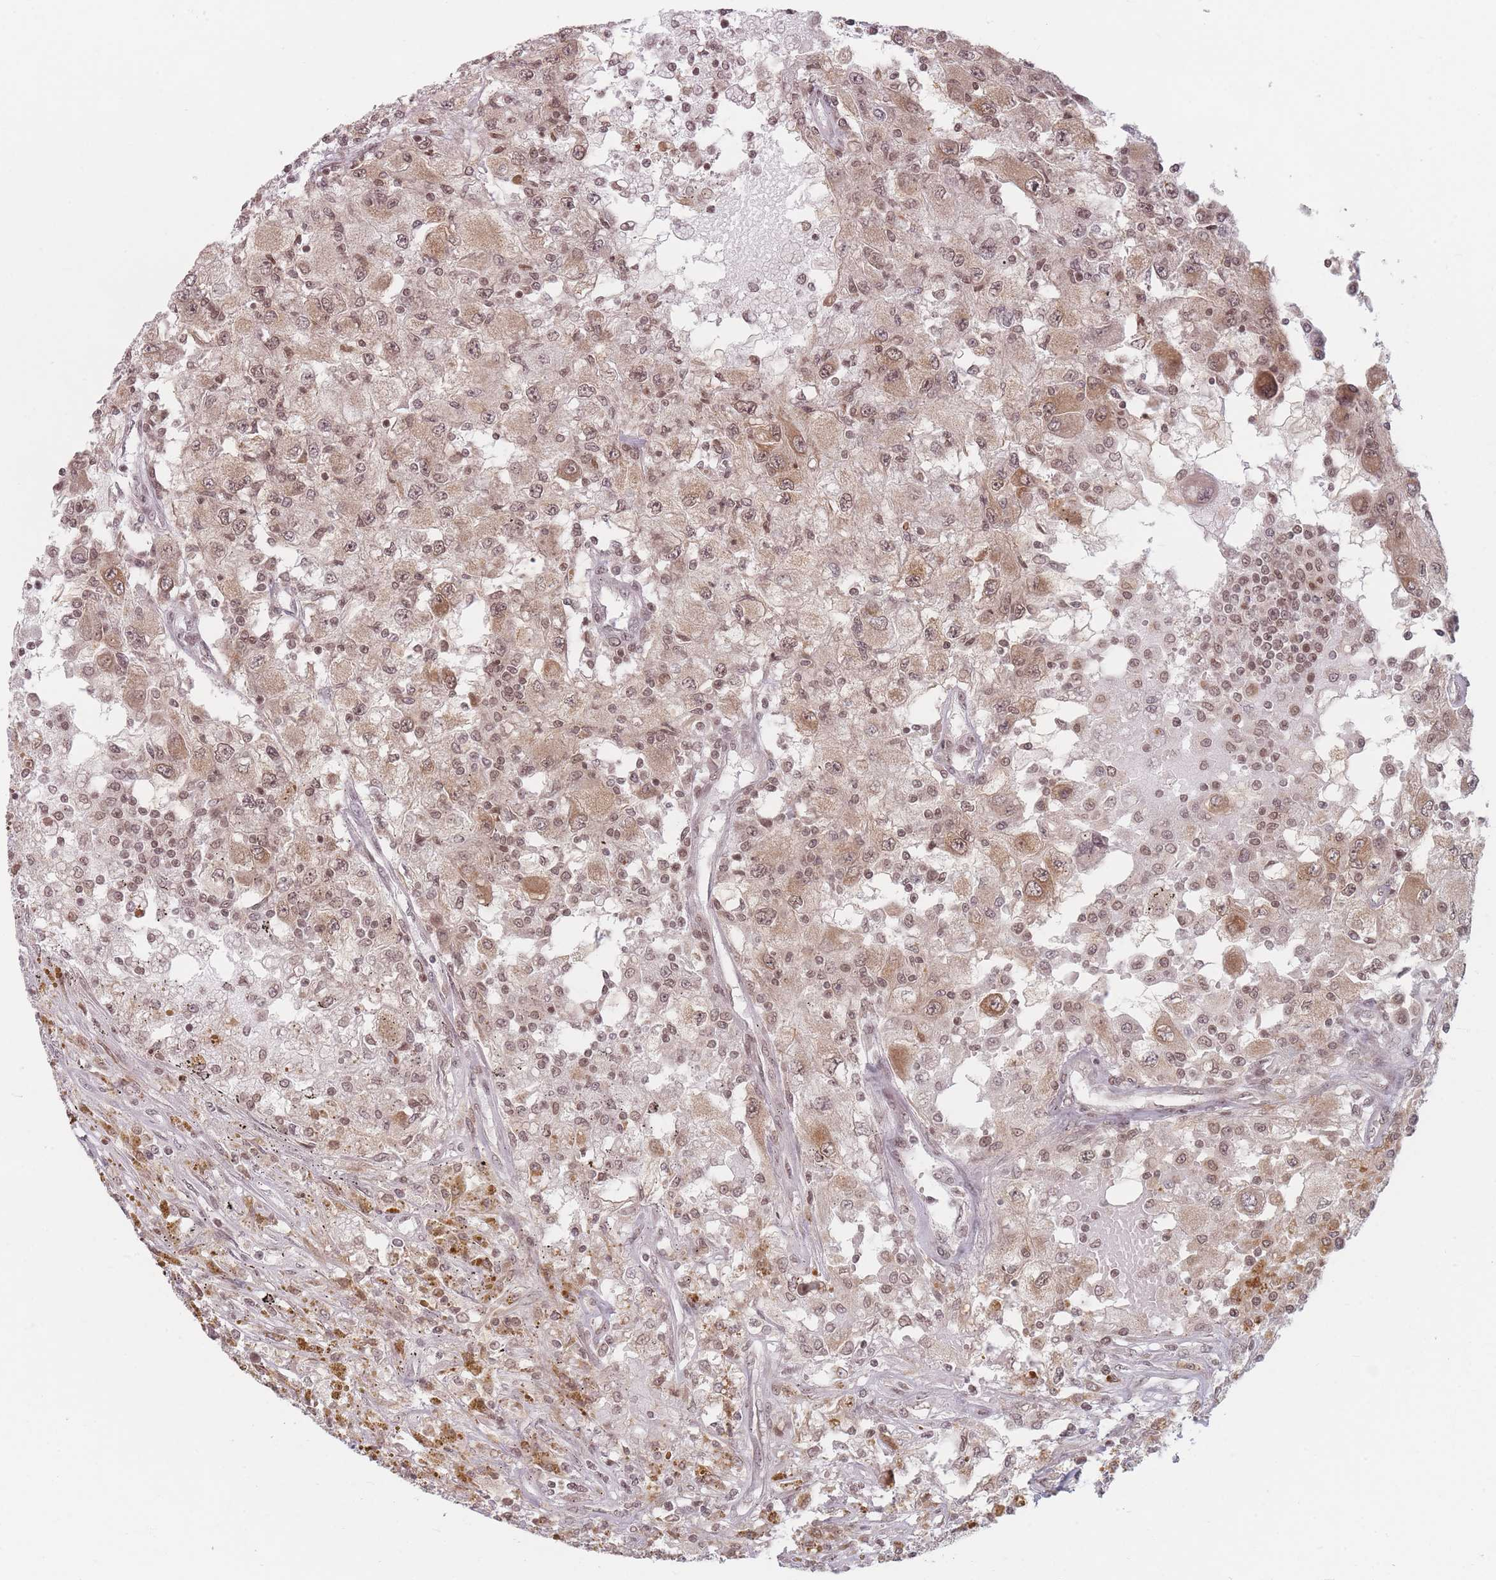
{"staining": {"intensity": "moderate", "quantity": ">75%", "location": "cytoplasmic/membranous,nuclear"}, "tissue": "renal cancer", "cell_type": "Tumor cells", "image_type": "cancer", "snomed": [{"axis": "morphology", "description": "Adenocarcinoma, NOS"}, {"axis": "topography", "description": "Kidney"}], "caption": "Immunohistochemistry (DAB) staining of adenocarcinoma (renal) demonstrates moderate cytoplasmic/membranous and nuclear protein positivity in approximately >75% of tumor cells.", "gene": "SPATA45", "patient": {"sex": "female", "age": 67}}